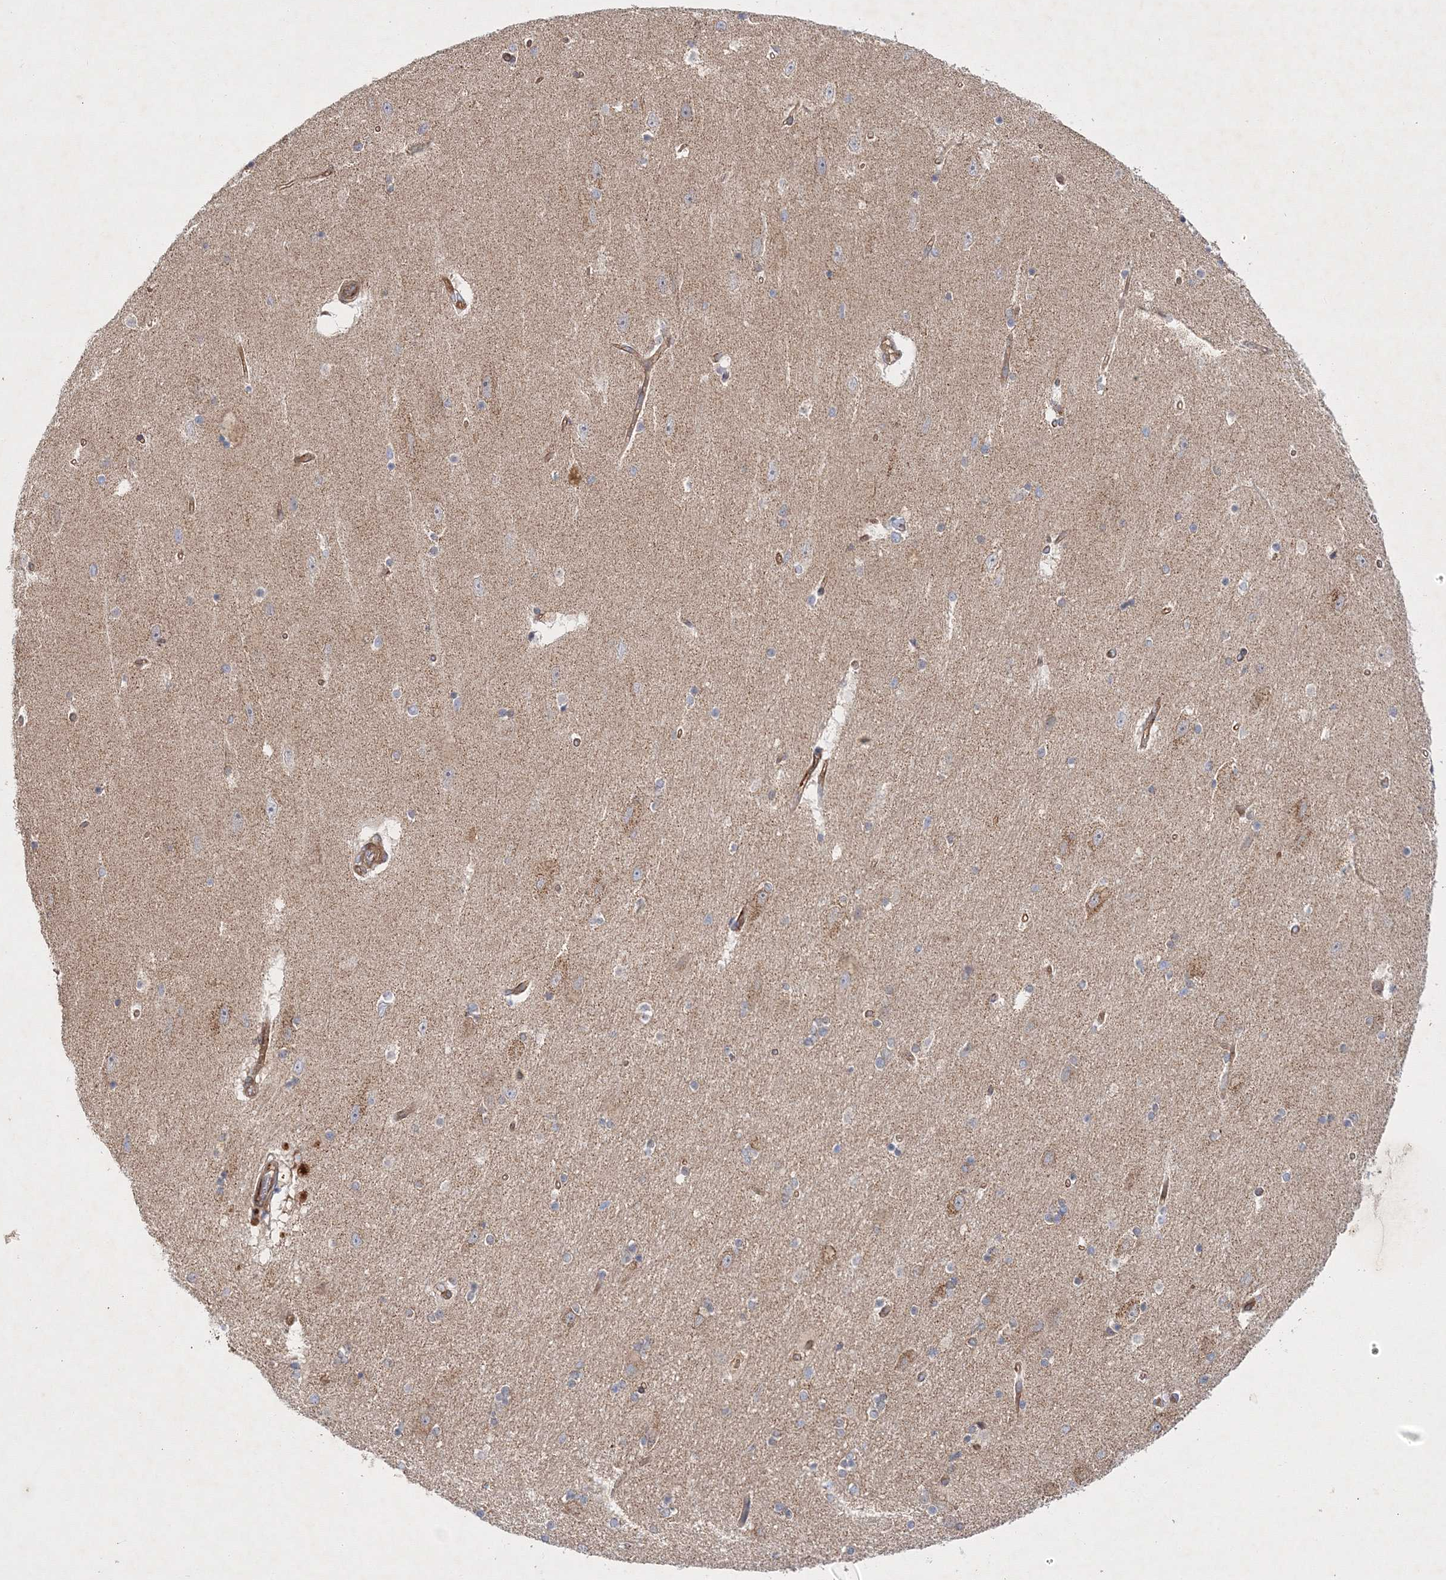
{"staining": {"intensity": "weak", "quantity": "<25%", "location": "cytoplasmic/membranous"}, "tissue": "hippocampus", "cell_type": "Glial cells", "image_type": "normal", "snomed": [{"axis": "morphology", "description": "Normal tissue, NOS"}, {"axis": "topography", "description": "Hippocampus"}], "caption": "Glial cells show no significant protein expression in benign hippocampus.", "gene": "ZFYVE16", "patient": {"sex": "female", "age": 54}}